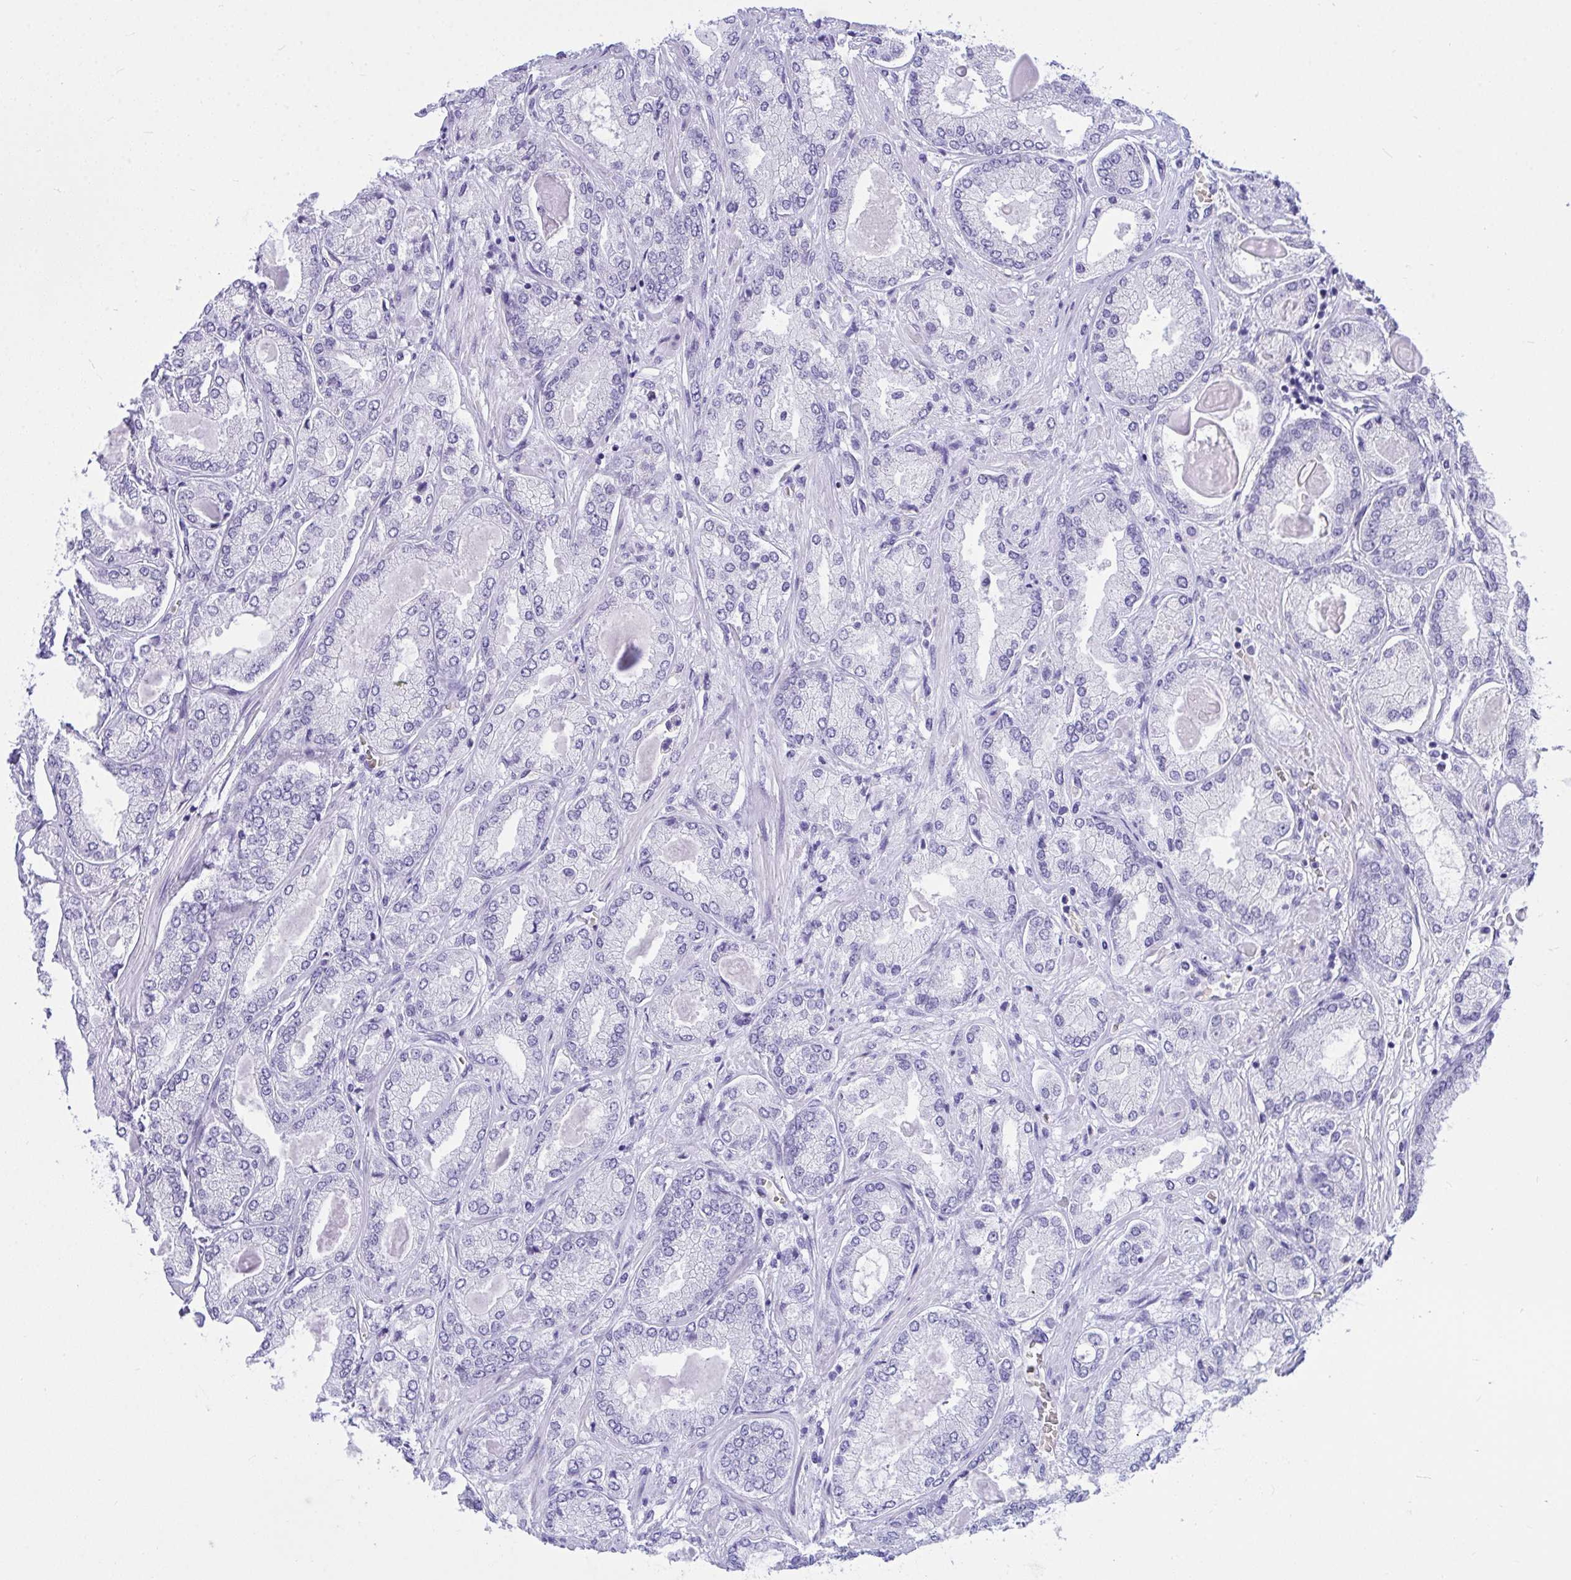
{"staining": {"intensity": "negative", "quantity": "none", "location": "none"}, "tissue": "prostate cancer", "cell_type": "Tumor cells", "image_type": "cancer", "snomed": [{"axis": "morphology", "description": "Adenocarcinoma, High grade"}, {"axis": "topography", "description": "Prostate"}], "caption": "Tumor cells are negative for protein expression in human adenocarcinoma (high-grade) (prostate).", "gene": "ANK1", "patient": {"sex": "male", "age": 68}}